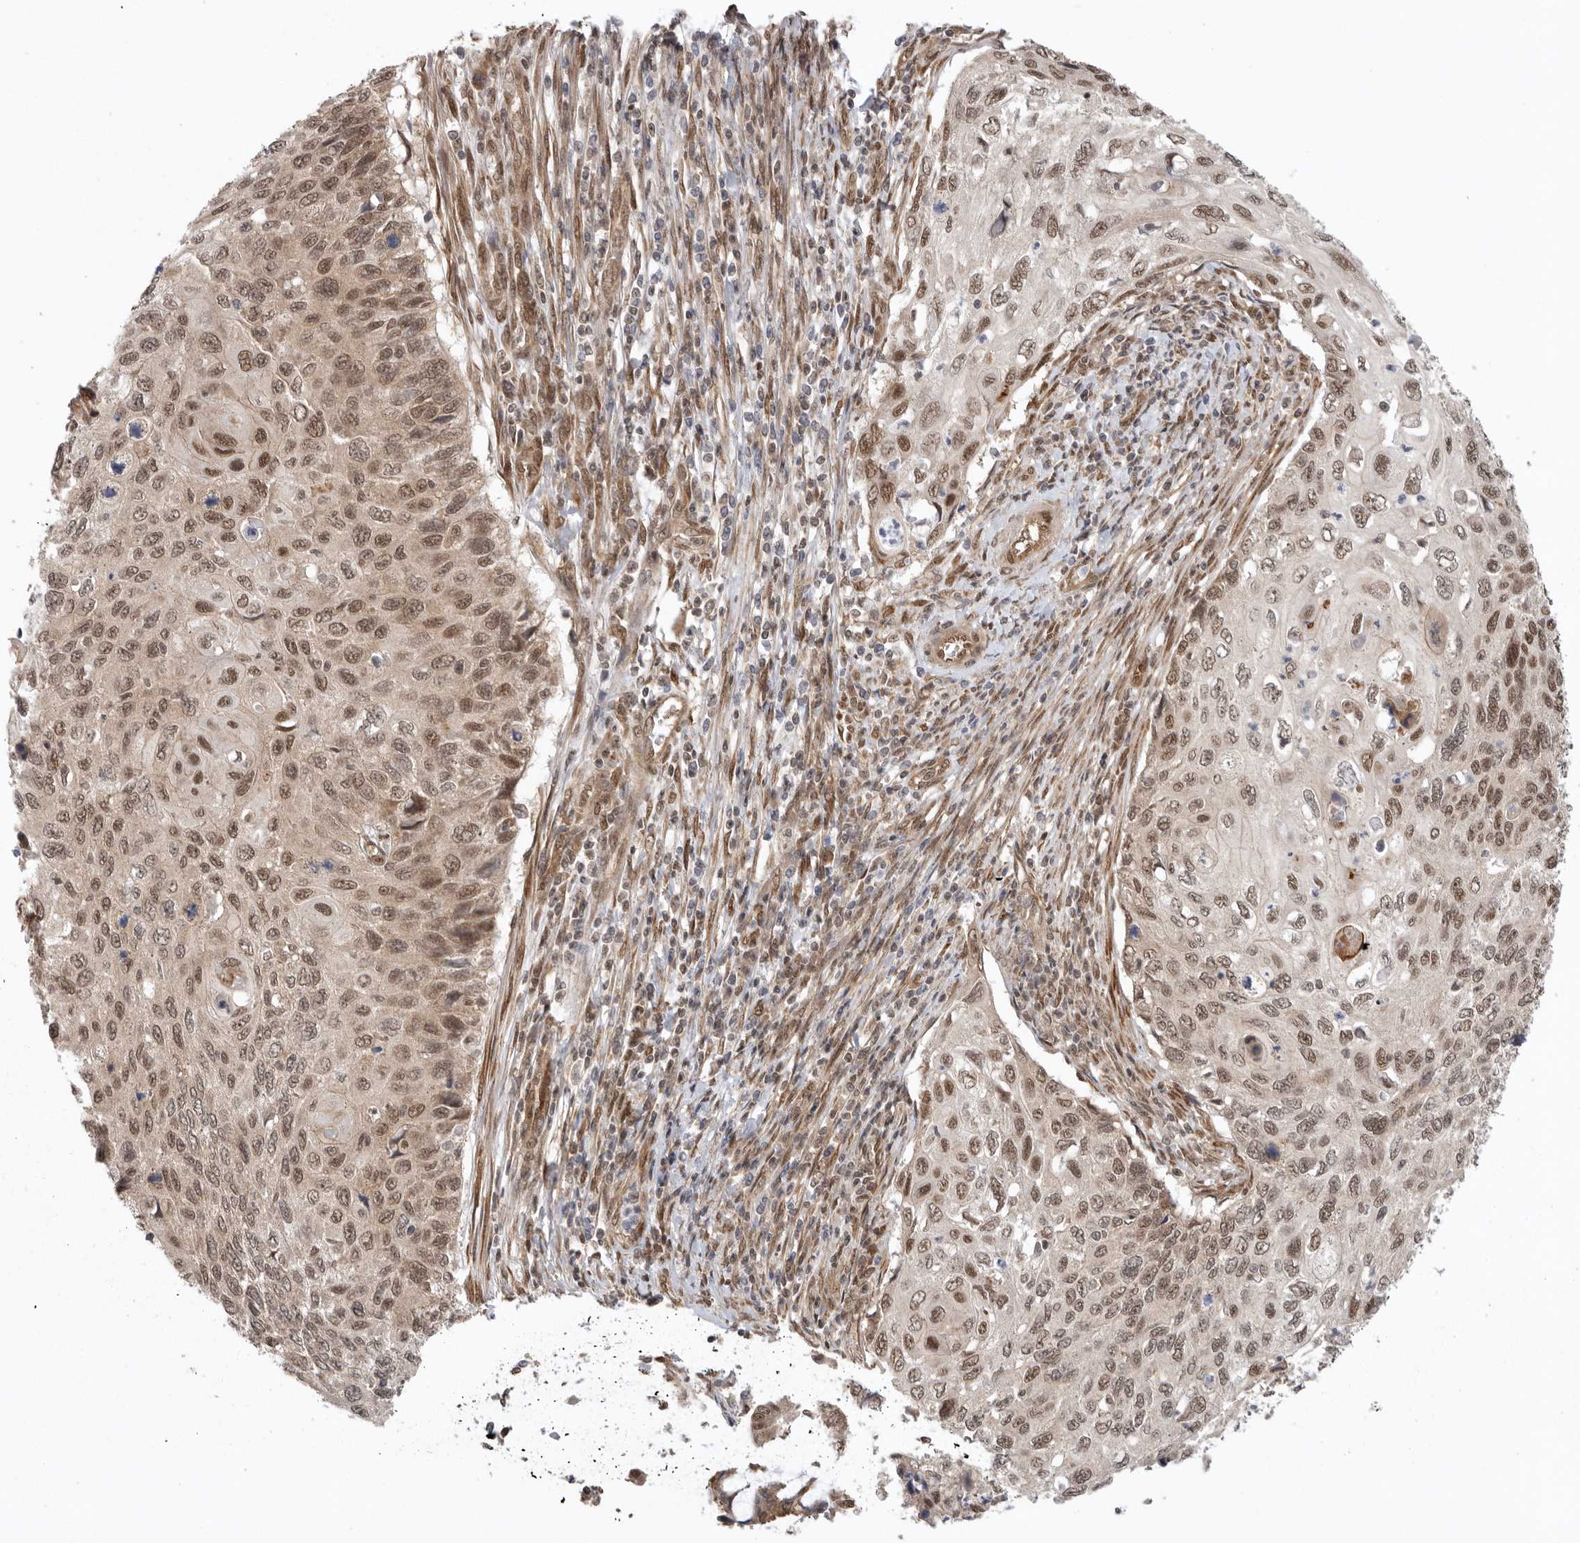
{"staining": {"intensity": "moderate", "quantity": ">75%", "location": "cytoplasmic/membranous,nuclear"}, "tissue": "cervical cancer", "cell_type": "Tumor cells", "image_type": "cancer", "snomed": [{"axis": "morphology", "description": "Squamous cell carcinoma, NOS"}, {"axis": "topography", "description": "Cervix"}], "caption": "Immunohistochemical staining of human cervical squamous cell carcinoma exhibits medium levels of moderate cytoplasmic/membranous and nuclear protein staining in approximately >75% of tumor cells.", "gene": "VPS50", "patient": {"sex": "female", "age": 70}}